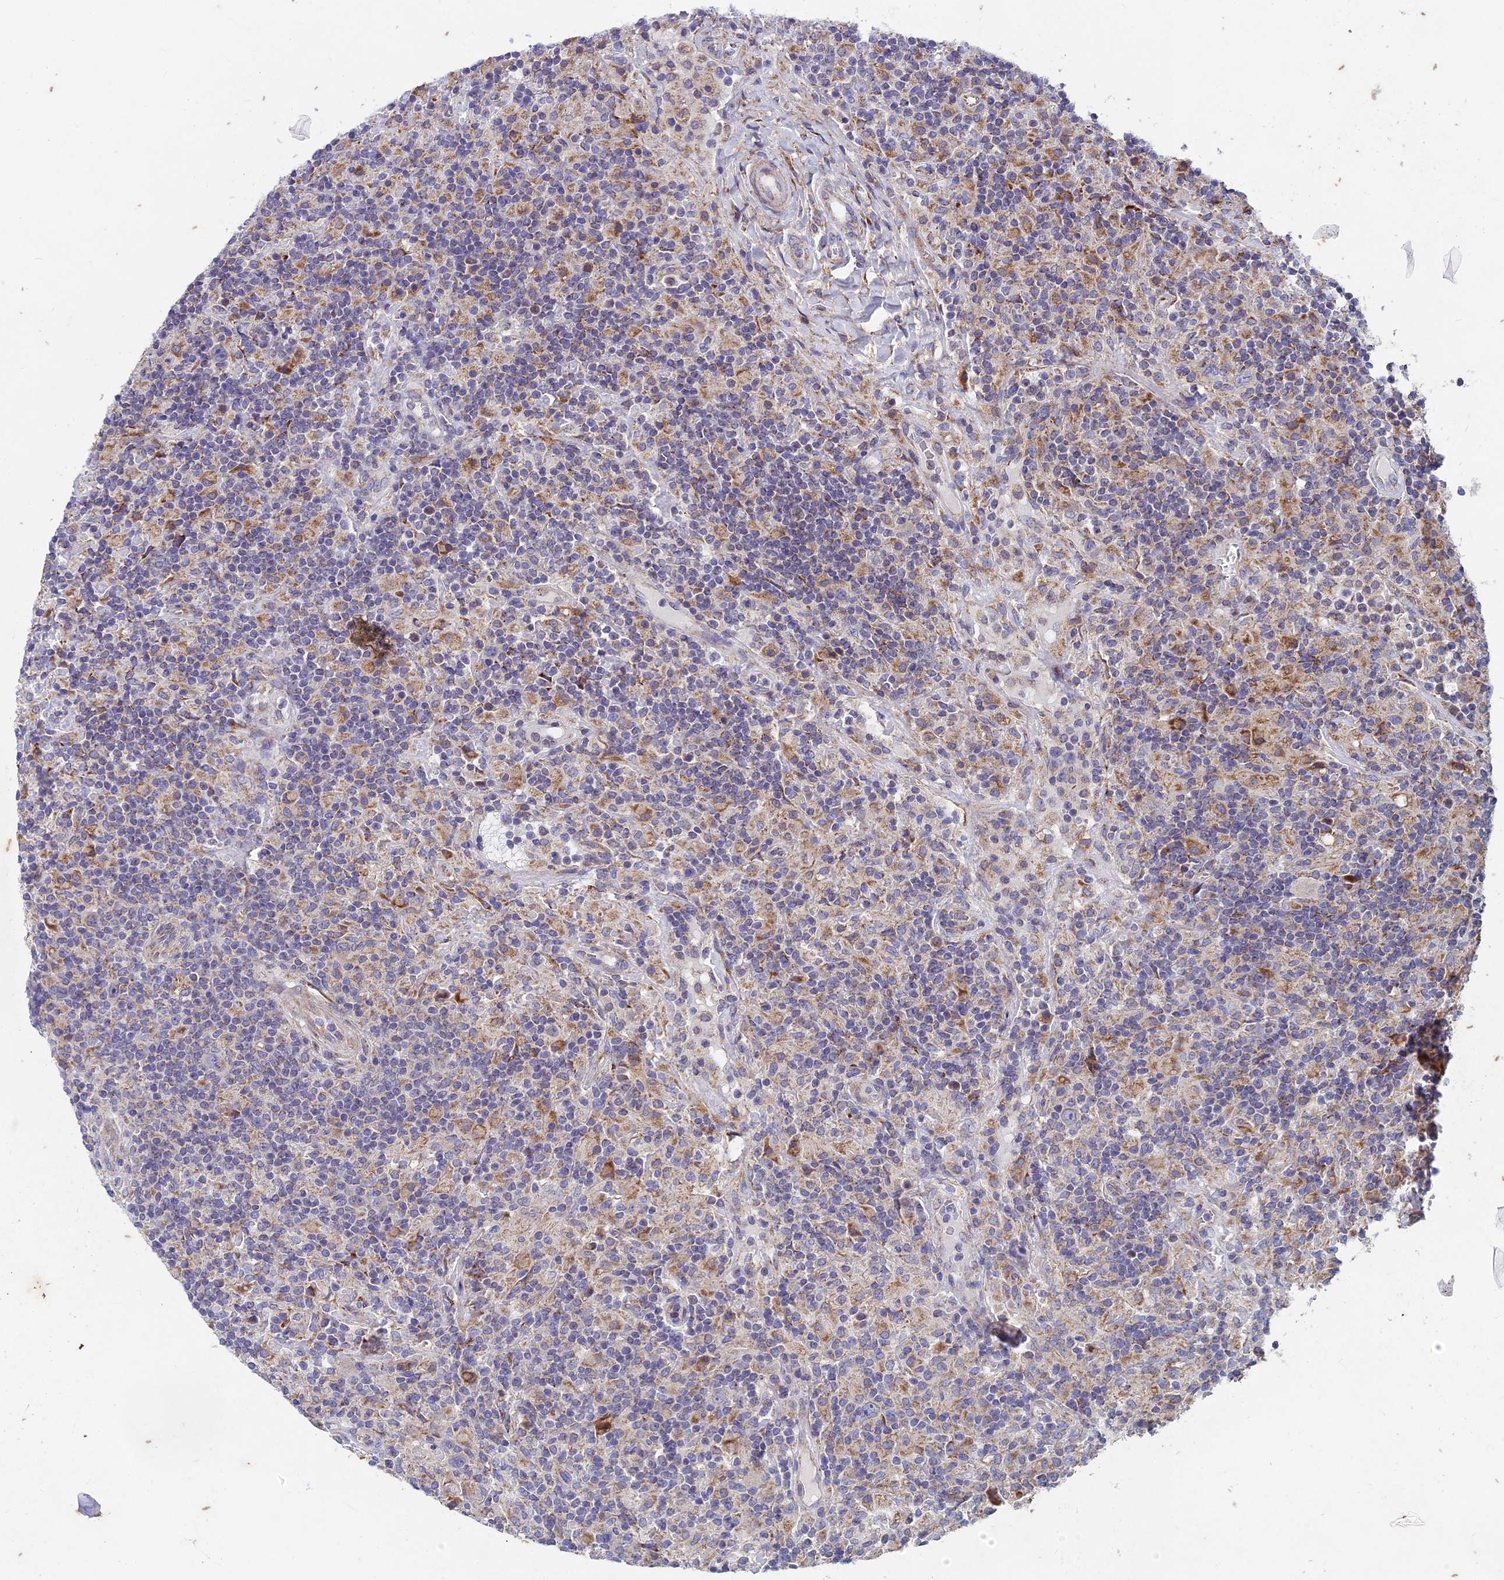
{"staining": {"intensity": "negative", "quantity": "none", "location": "none"}, "tissue": "lymphoma", "cell_type": "Tumor cells", "image_type": "cancer", "snomed": [{"axis": "morphology", "description": "Hodgkin's disease, NOS"}, {"axis": "topography", "description": "Lymph node"}], "caption": "A micrograph of human Hodgkin's disease is negative for staining in tumor cells. (IHC, brightfield microscopy, high magnification).", "gene": "AP4S1", "patient": {"sex": "male", "age": 70}}